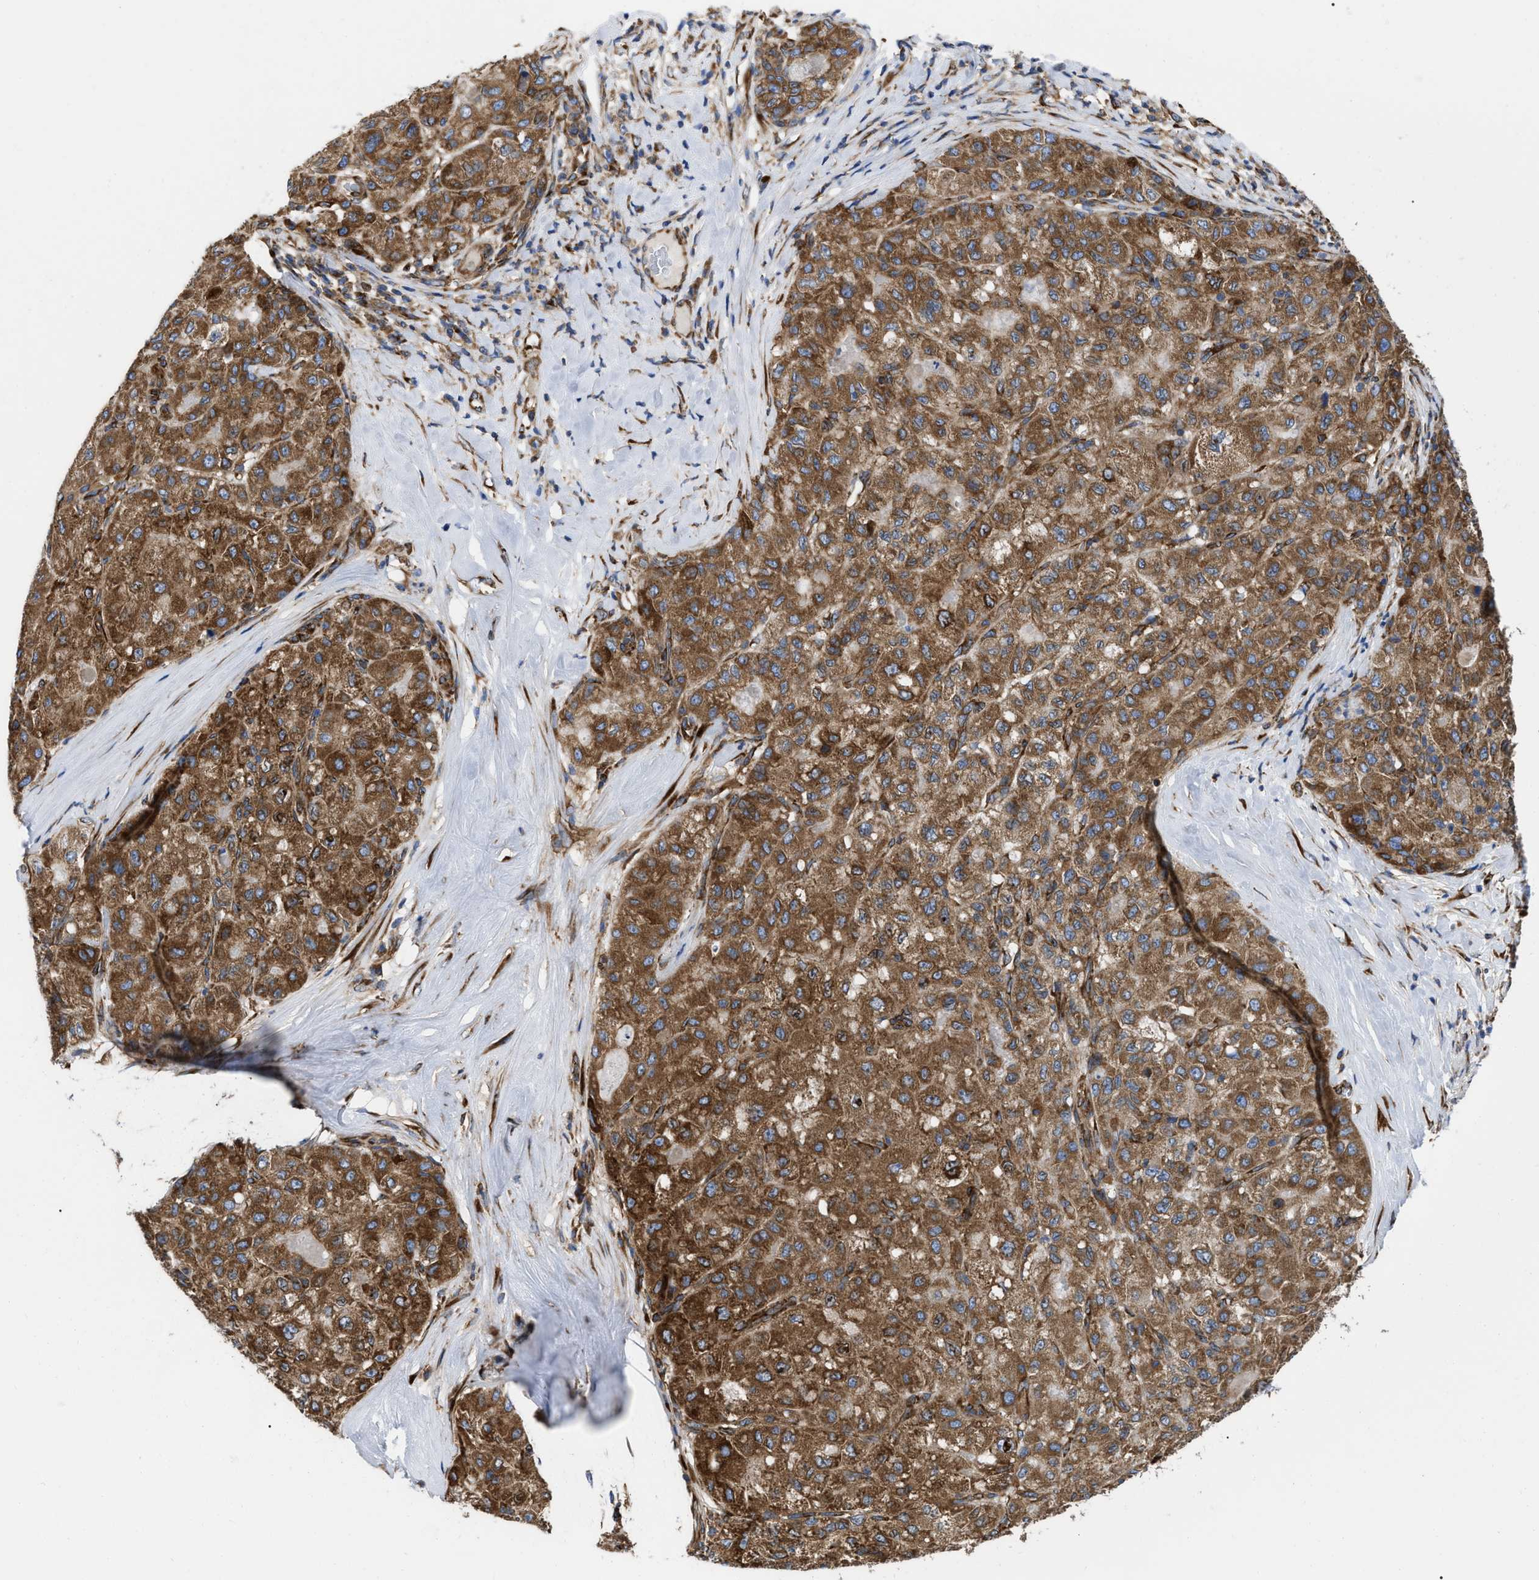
{"staining": {"intensity": "strong", "quantity": ">75%", "location": "cytoplasmic/membranous"}, "tissue": "liver cancer", "cell_type": "Tumor cells", "image_type": "cancer", "snomed": [{"axis": "morphology", "description": "Carcinoma, Hepatocellular, NOS"}, {"axis": "topography", "description": "Liver"}], "caption": "Tumor cells display high levels of strong cytoplasmic/membranous staining in about >75% of cells in liver hepatocellular carcinoma.", "gene": "FAM120A", "patient": {"sex": "male", "age": 80}}